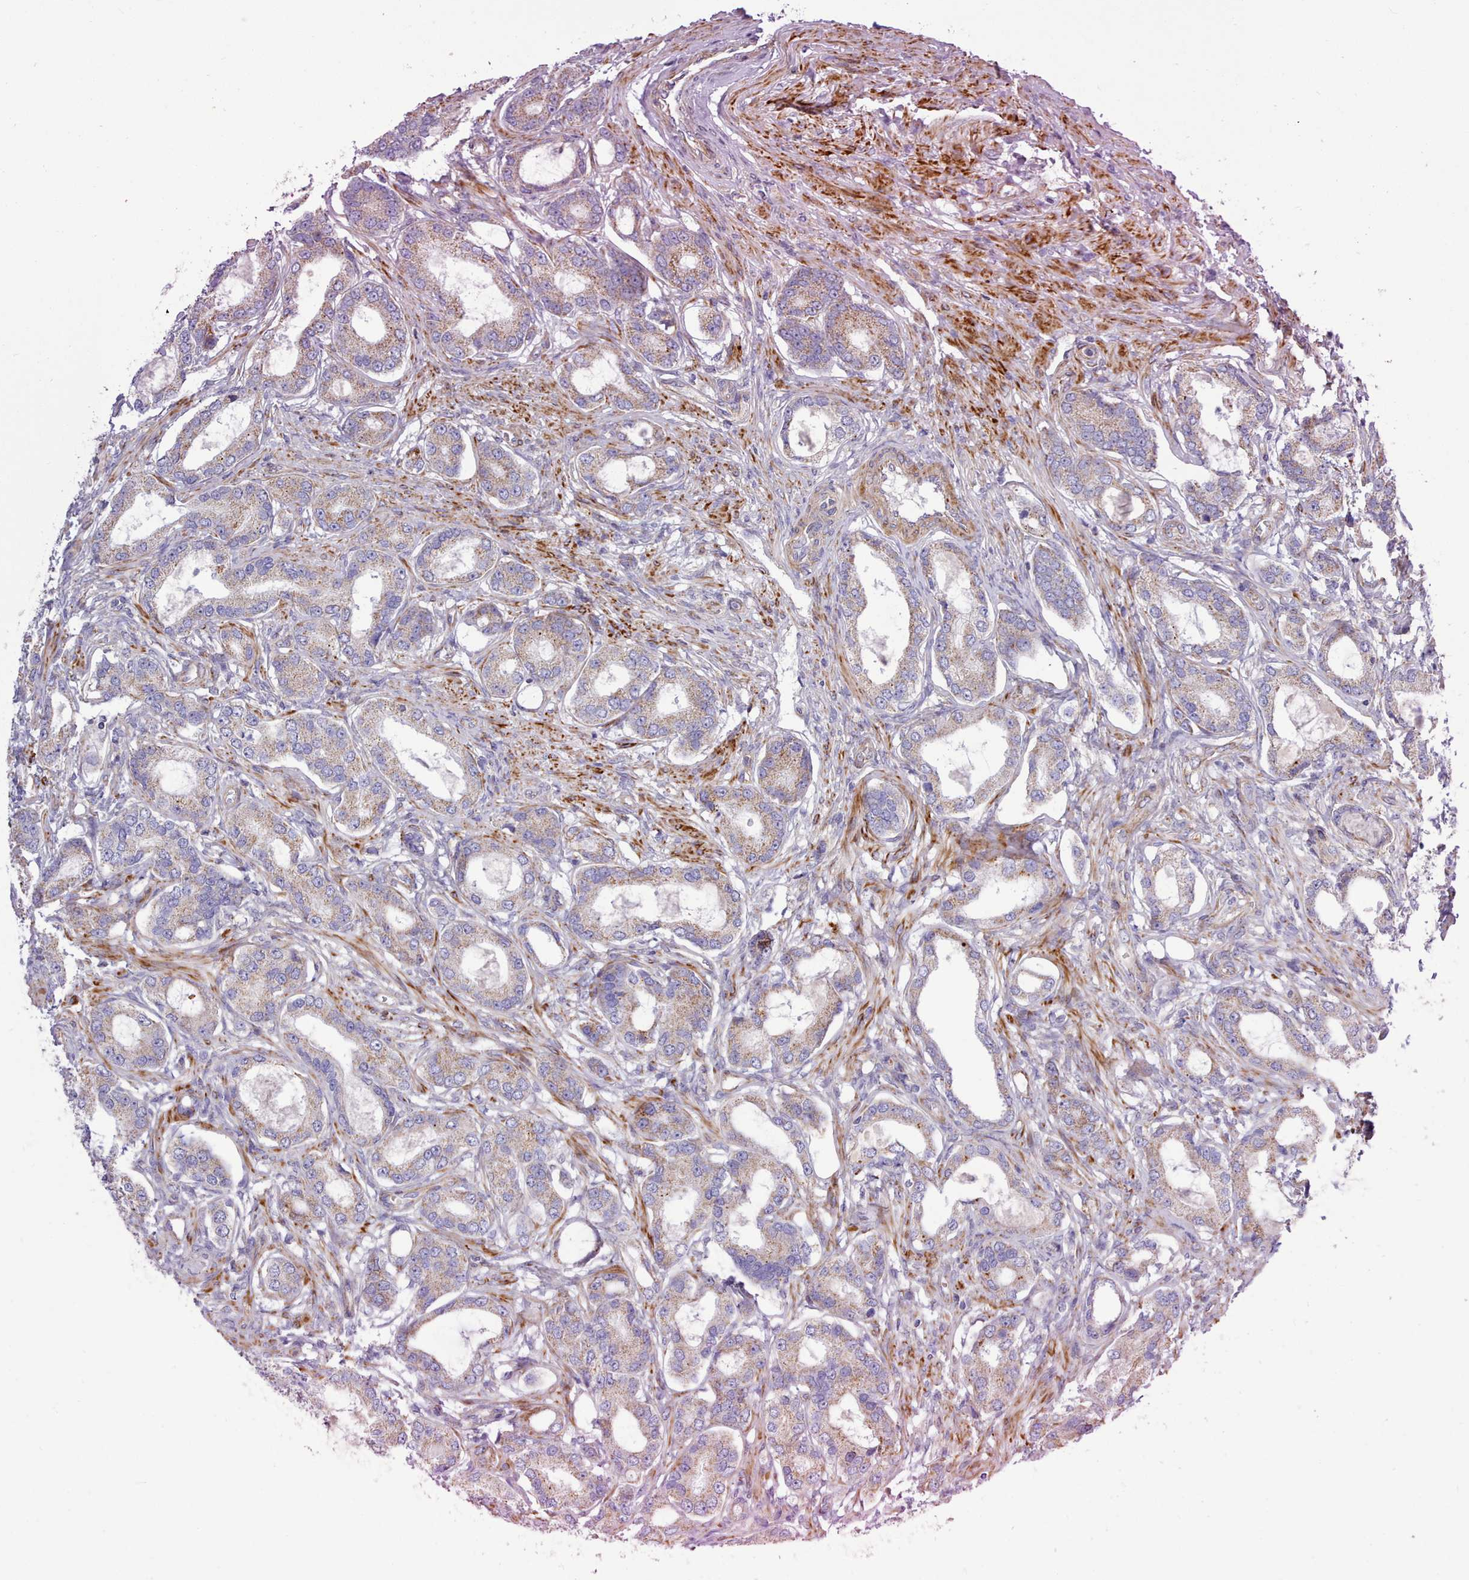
{"staining": {"intensity": "moderate", "quantity": "25%-75%", "location": "cytoplasmic/membranous"}, "tissue": "prostate cancer", "cell_type": "Tumor cells", "image_type": "cancer", "snomed": [{"axis": "morphology", "description": "Adenocarcinoma, High grade"}, {"axis": "topography", "description": "Prostate"}], "caption": "Protein expression analysis of human prostate cancer reveals moderate cytoplasmic/membranous expression in approximately 25%-75% of tumor cells.", "gene": "MRPL21", "patient": {"sex": "male", "age": 69}}